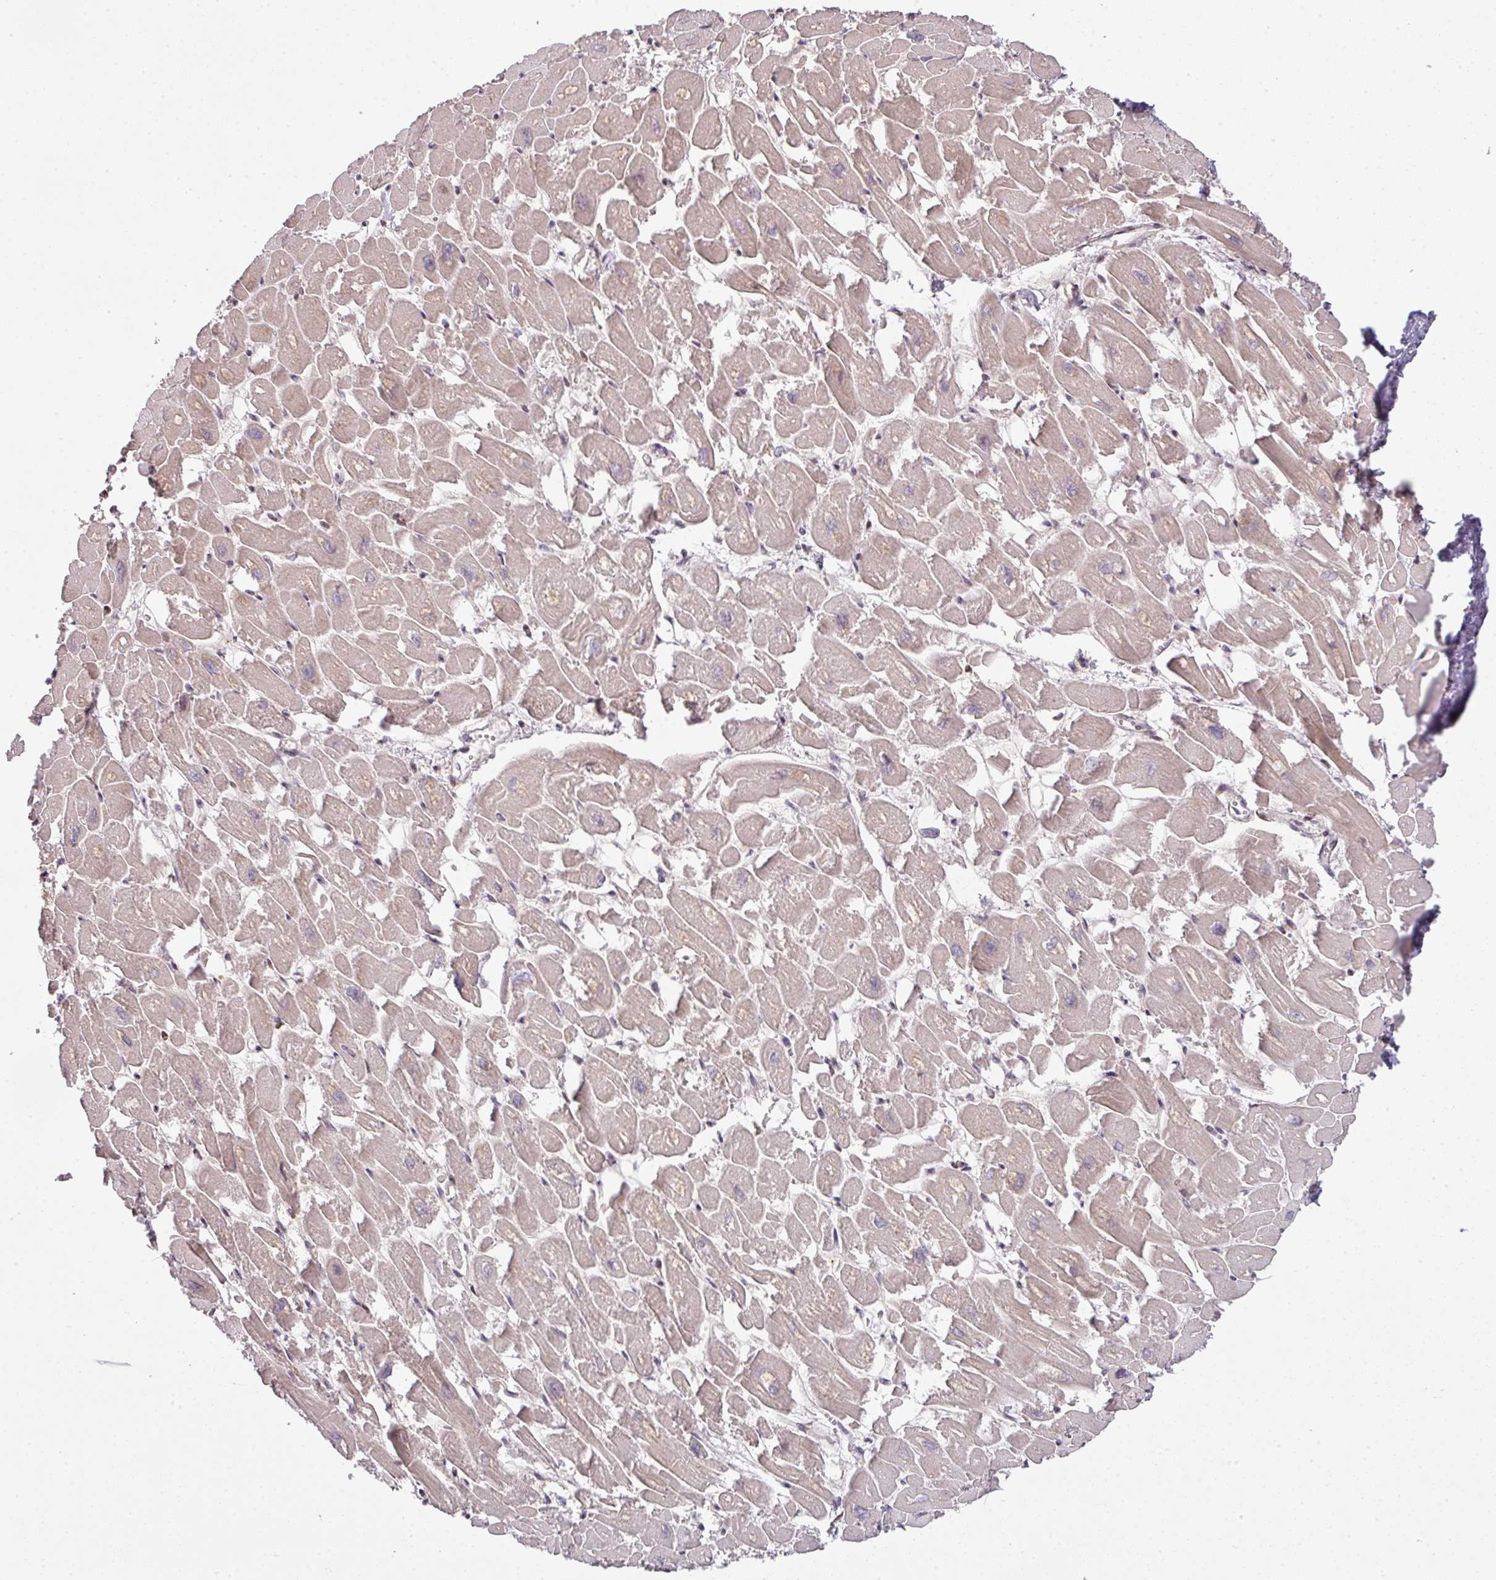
{"staining": {"intensity": "moderate", "quantity": "25%-75%", "location": "cytoplasmic/membranous"}, "tissue": "heart muscle", "cell_type": "Cardiomyocytes", "image_type": "normal", "snomed": [{"axis": "morphology", "description": "Normal tissue, NOS"}, {"axis": "topography", "description": "Heart"}], "caption": "Immunohistochemistry histopathology image of benign heart muscle stained for a protein (brown), which displays medium levels of moderate cytoplasmic/membranous positivity in approximately 25%-75% of cardiomyocytes.", "gene": "PLK1", "patient": {"sex": "male", "age": 54}}